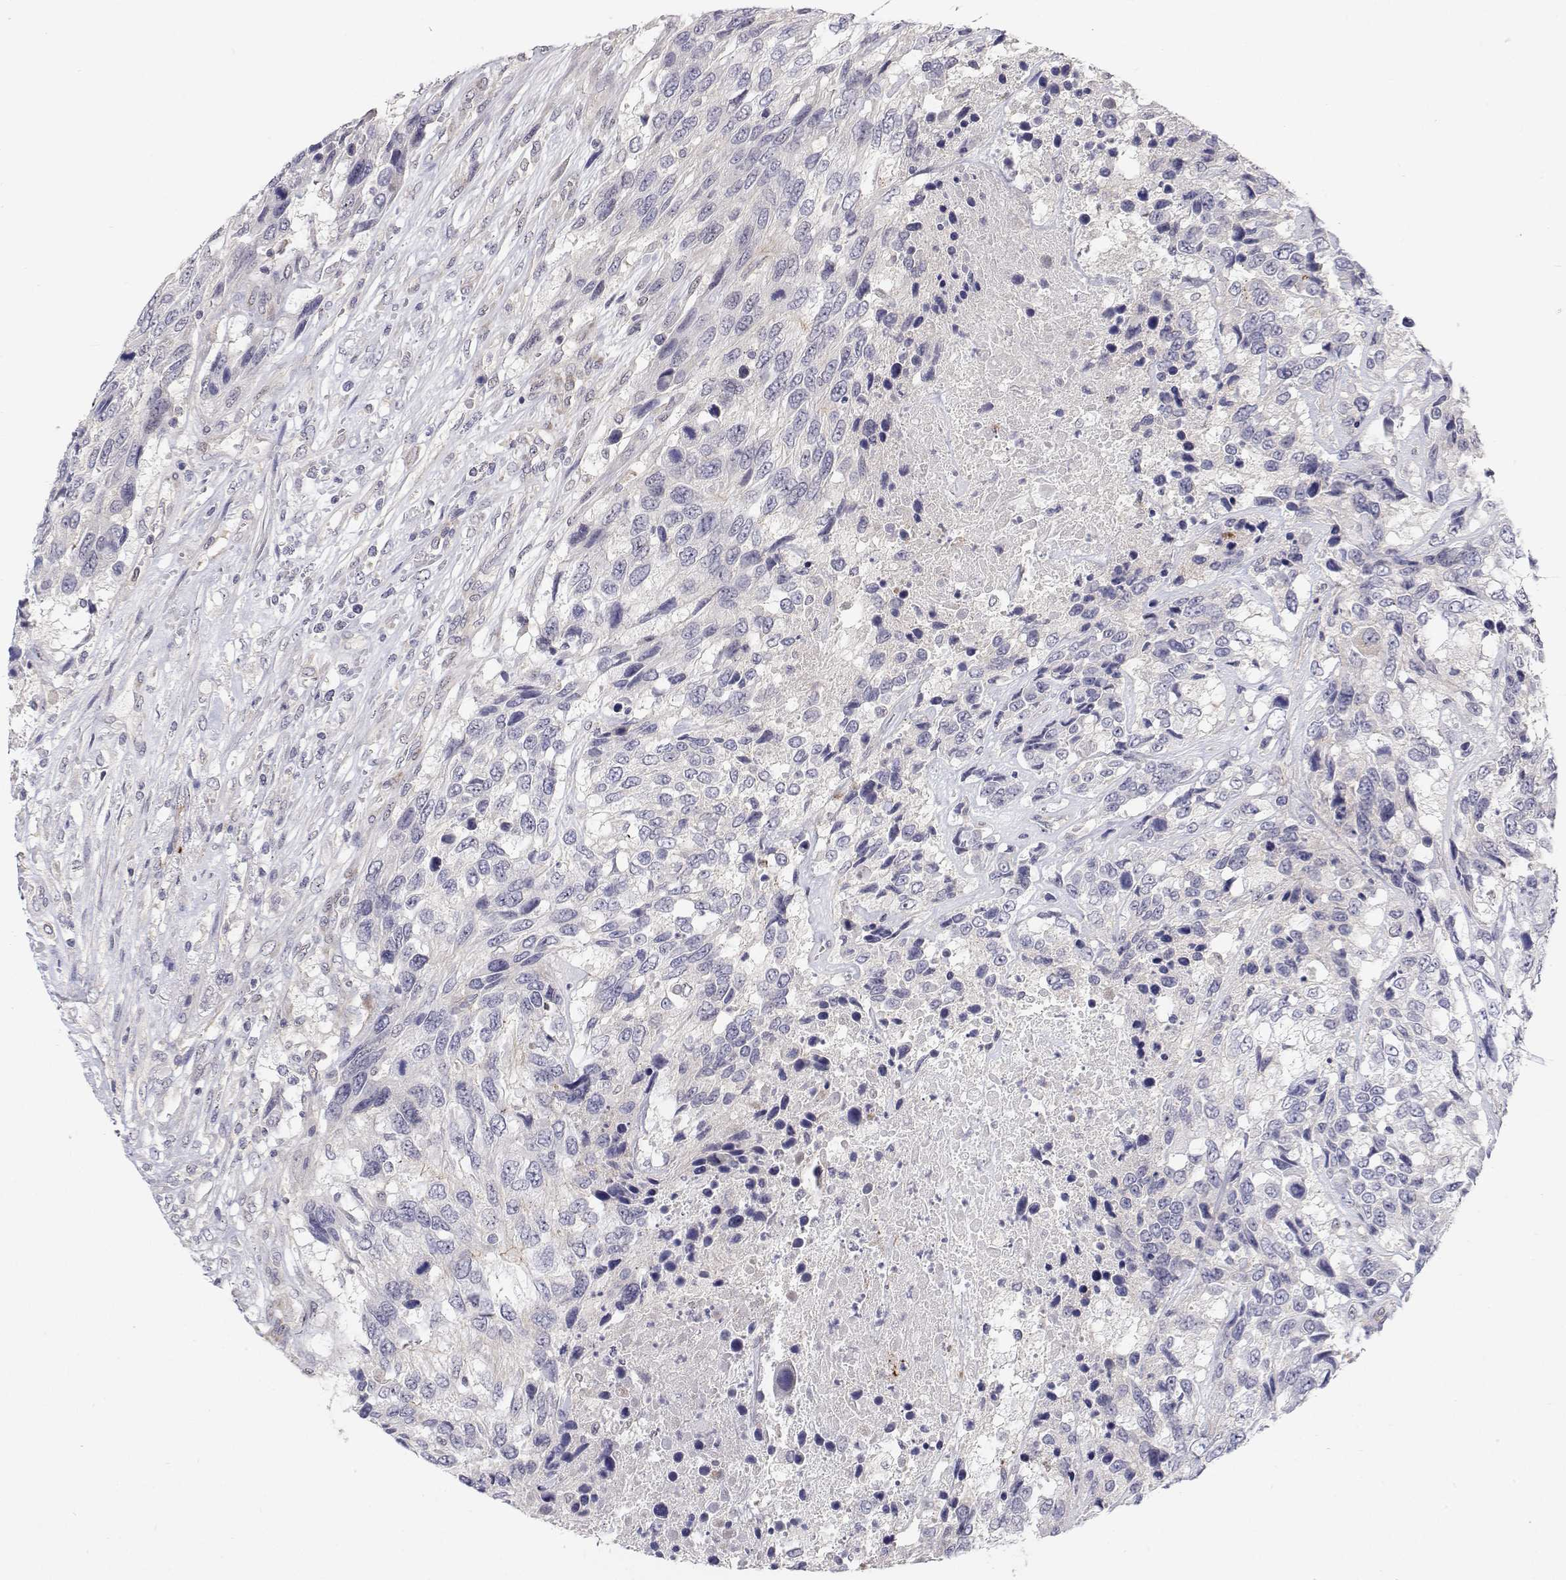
{"staining": {"intensity": "negative", "quantity": "none", "location": "none"}, "tissue": "urothelial cancer", "cell_type": "Tumor cells", "image_type": "cancer", "snomed": [{"axis": "morphology", "description": "Urothelial carcinoma, High grade"}, {"axis": "topography", "description": "Urinary bladder"}], "caption": "The micrograph demonstrates no staining of tumor cells in urothelial carcinoma (high-grade).", "gene": "MYPN", "patient": {"sex": "female", "age": 70}}